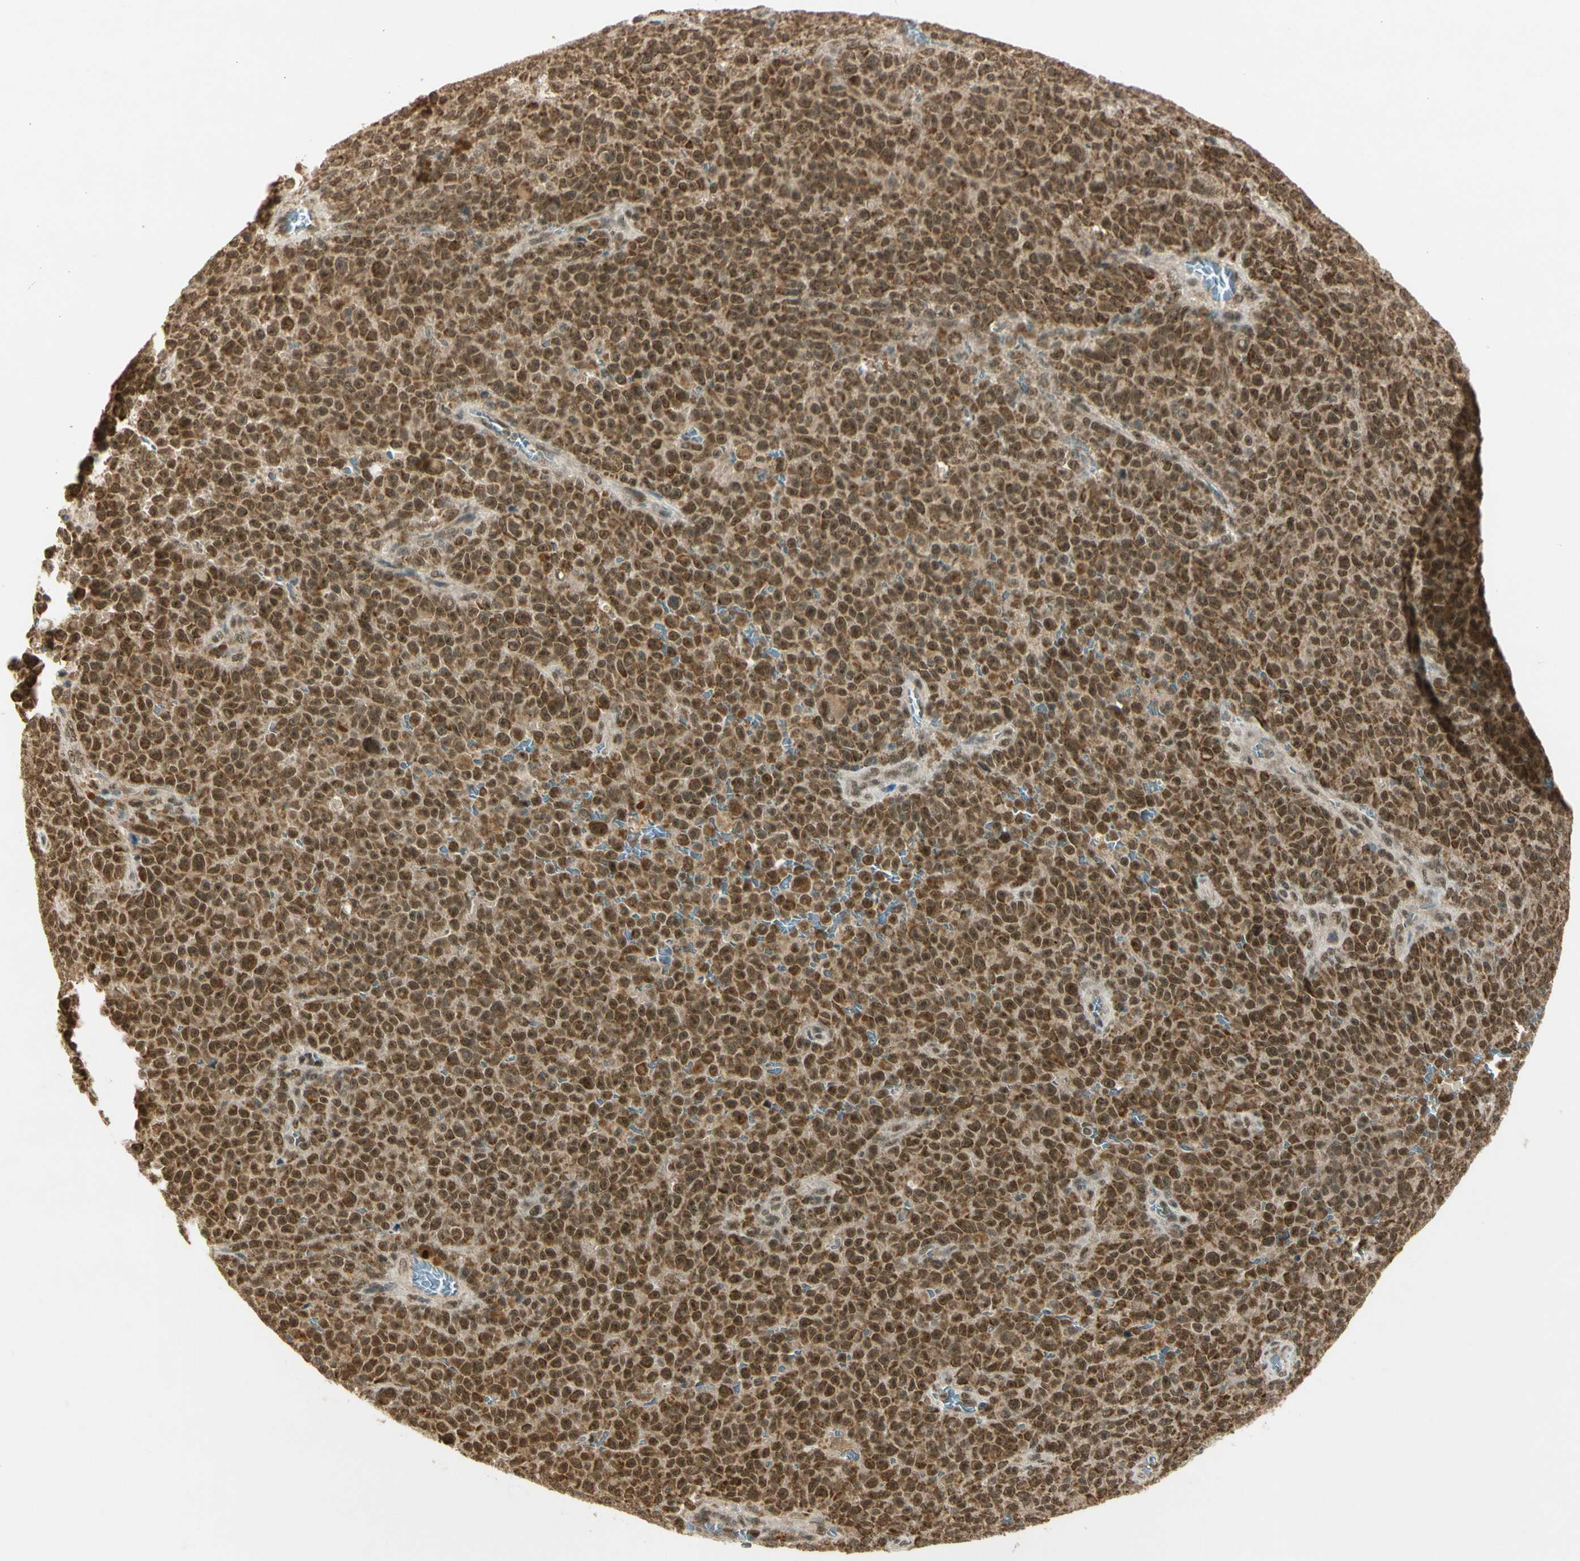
{"staining": {"intensity": "moderate", "quantity": ">75%", "location": "cytoplasmic/membranous,nuclear"}, "tissue": "melanoma", "cell_type": "Tumor cells", "image_type": "cancer", "snomed": [{"axis": "morphology", "description": "Malignant melanoma, NOS"}, {"axis": "topography", "description": "Skin"}], "caption": "Malignant melanoma stained with a protein marker reveals moderate staining in tumor cells.", "gene": "ZNF135", "patient": {"sex": "female", "age": 82}}